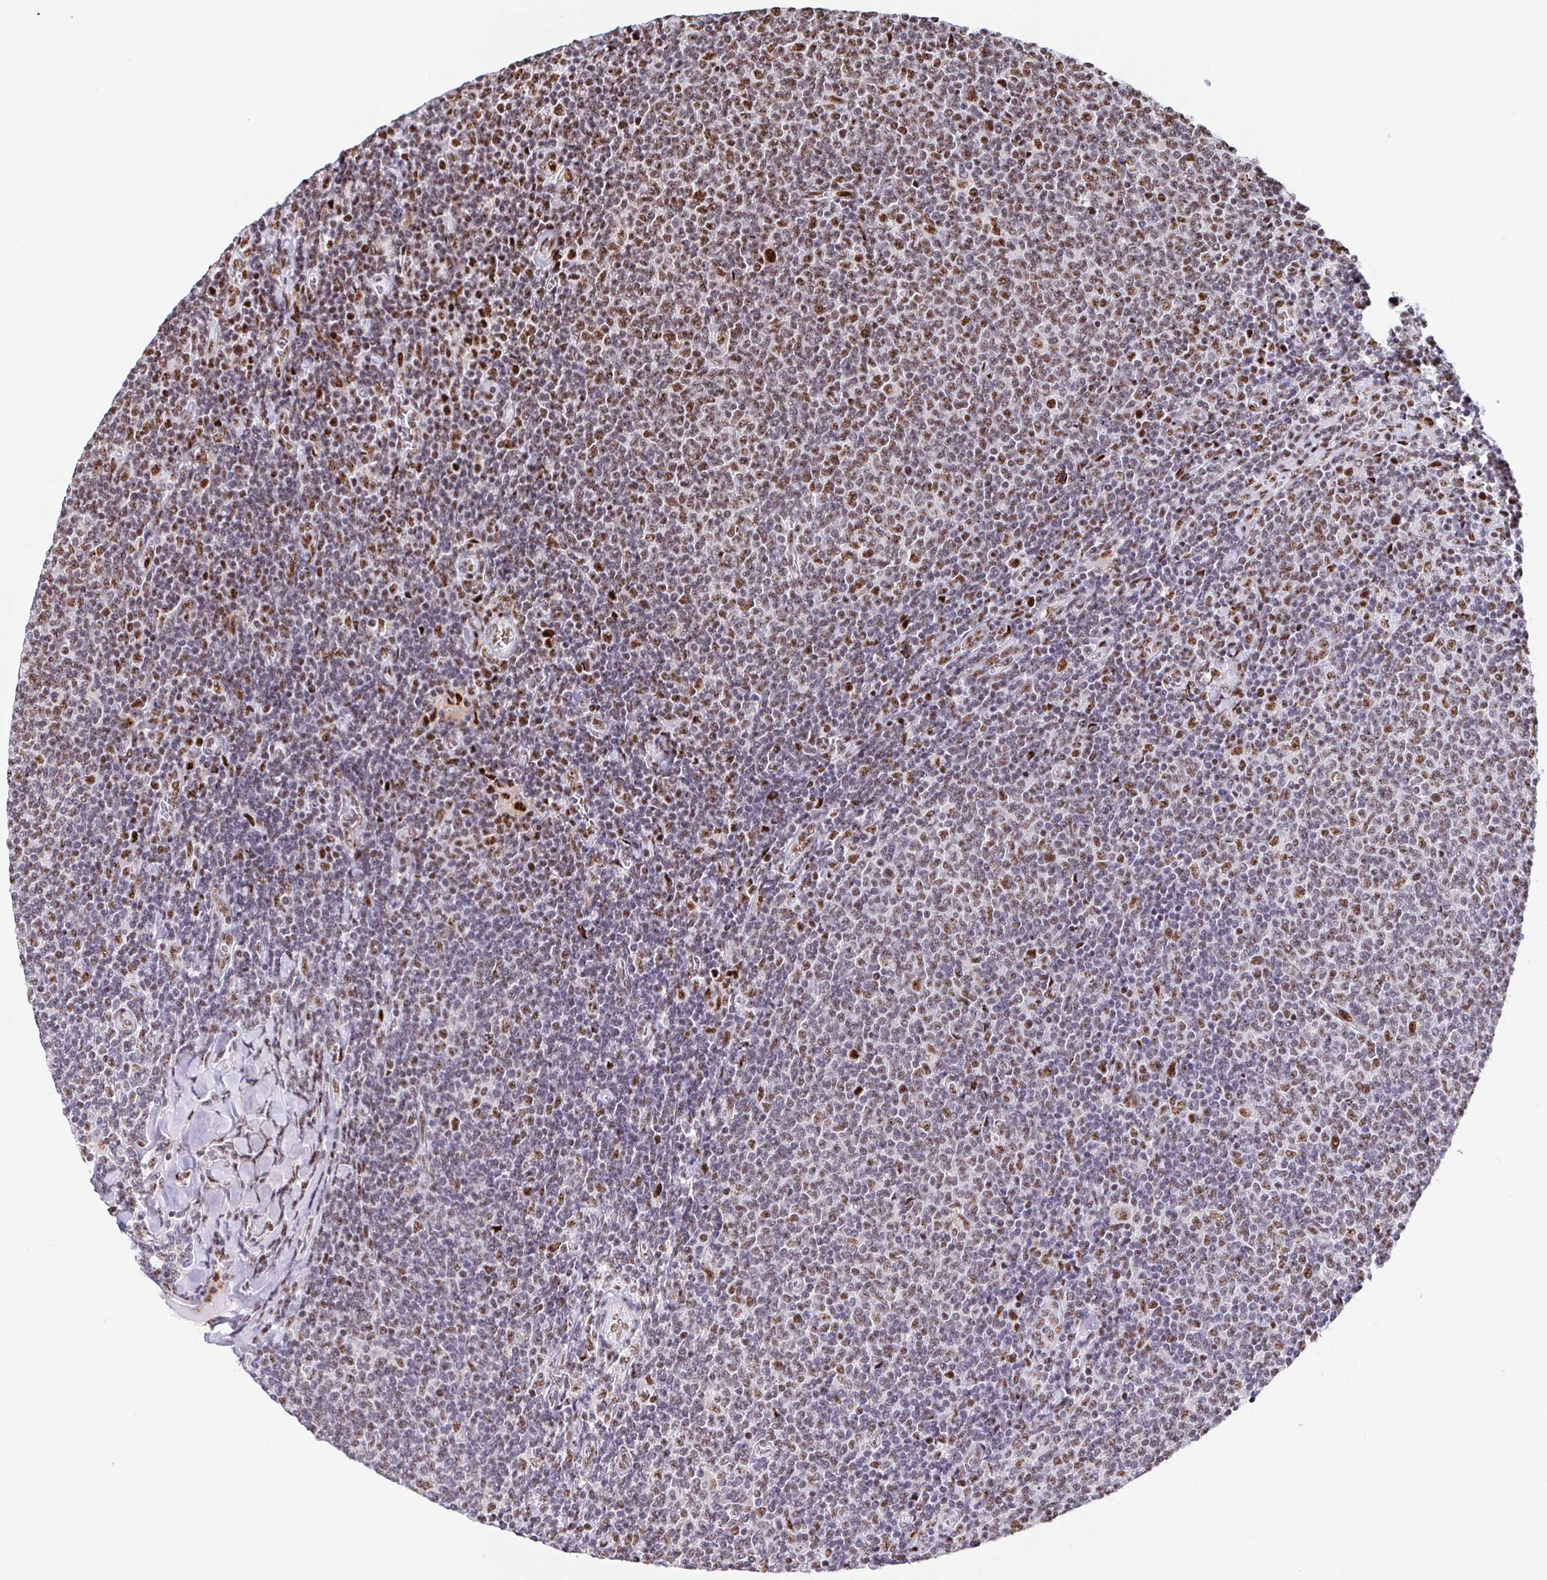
{"staining": {"intensity": "moderate", "quantity": "25%-75%", "location": "nuclear"}, "tissue": "lymphoma", "cell_type": "Tumor cells", "image_type": "cancer", "snomed": [{"axis": "morphology", "description": "Malignant lymphoma, non-Hodgkin's type, Low grade"}, {"axis": "topography", "description": "Lymph node"}], "caption": "The micrograph exhibits immunohistochemical staining of lymphoma. There is moderate nuclear expression is identified in approximately 25%-75% of tumor cells.", "gene": "SETD5", "patient": {"sex": "male", "age": 52}}